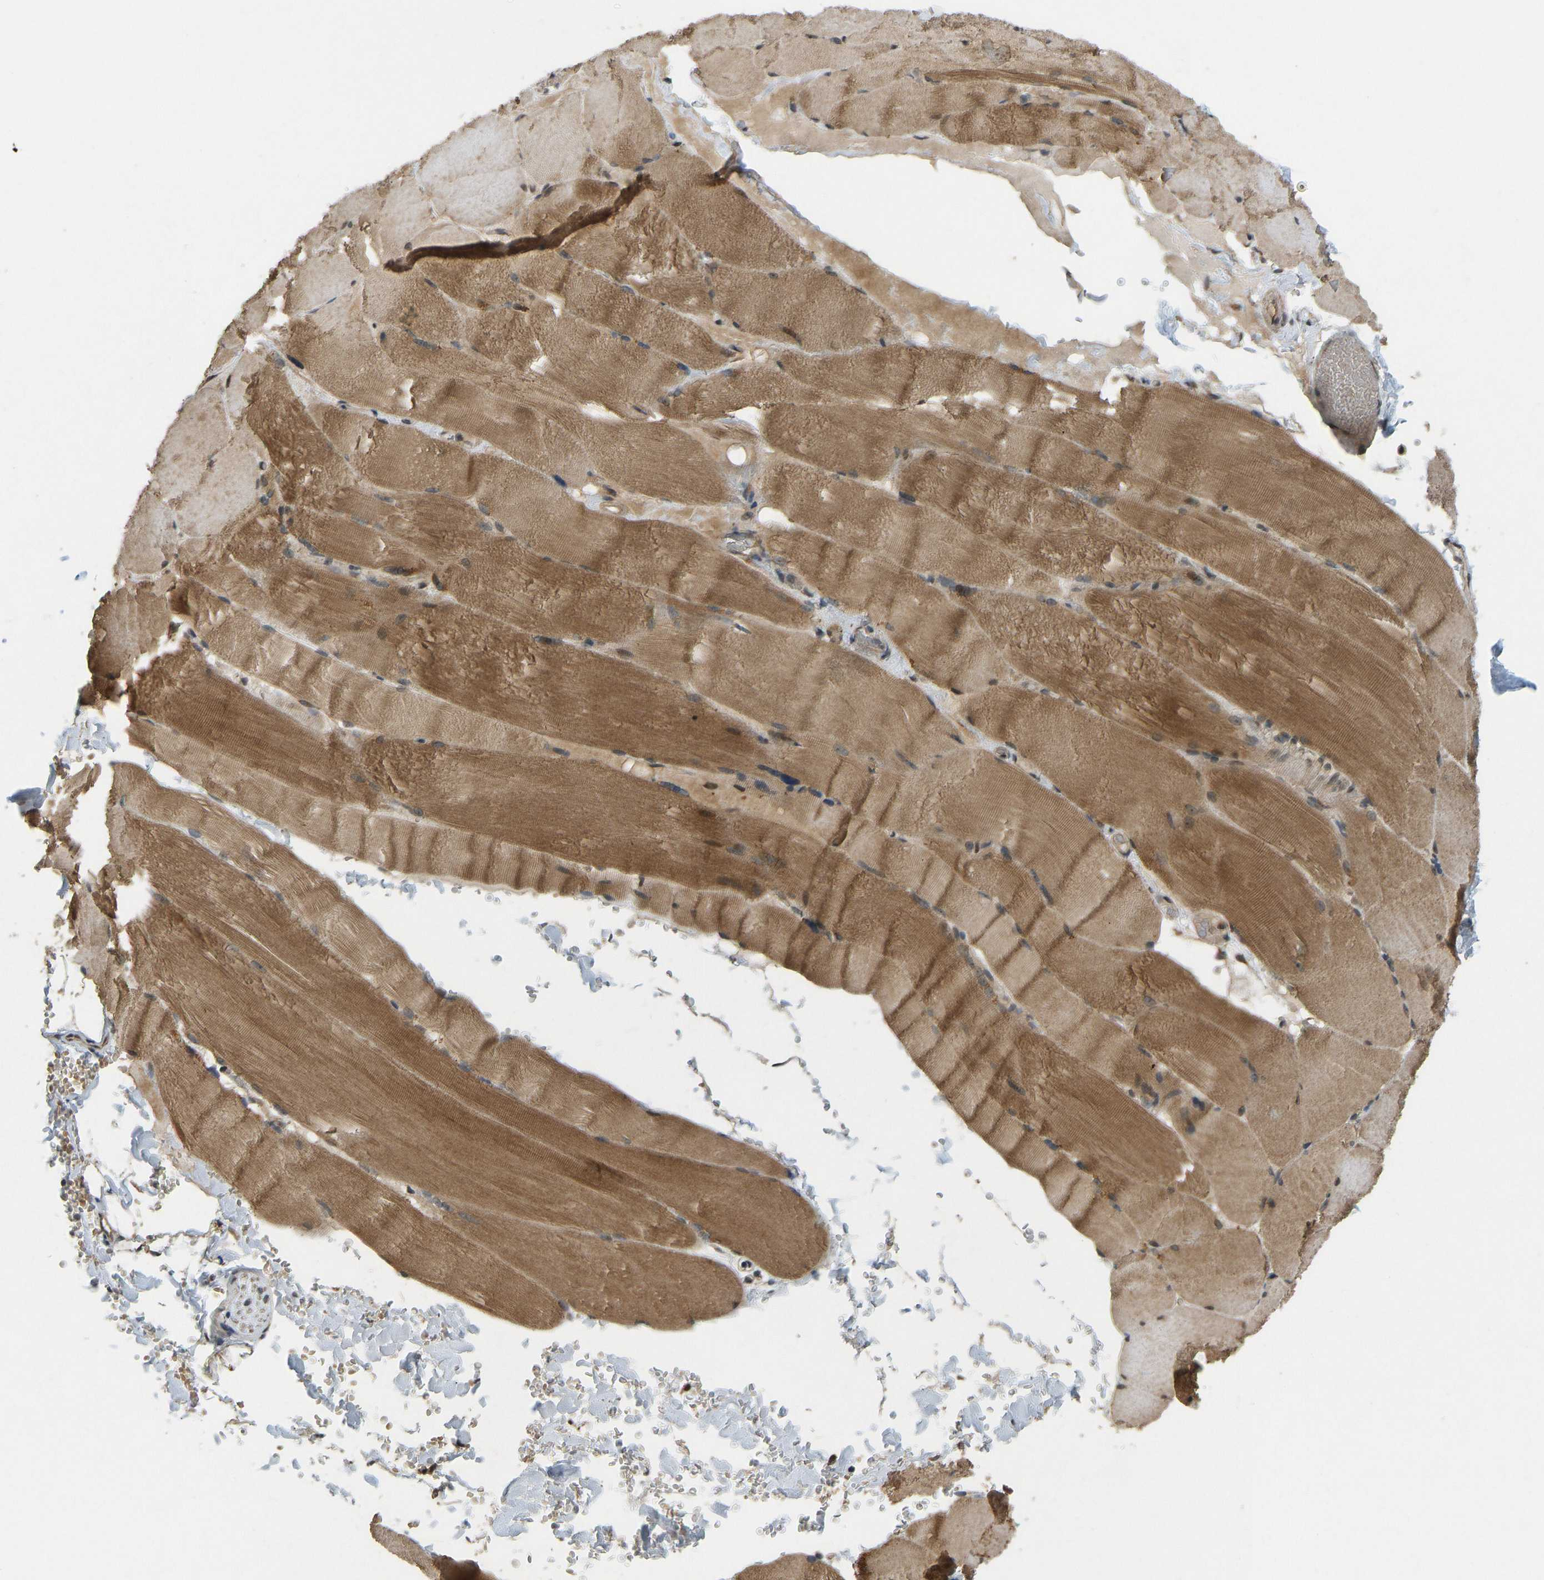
{"staining": {"intensity": "moderate", "quantity": ">75%", "location": "cytoplasmic/membranous"}, "tissue": "skeletal muscle", "cell_type": "Myocytes", "image_type": "normal", "snomed": [{"axis": "morphology", "description": "Normal tissue, NOS"}, {"axis": "topography", "description": "Skin"}, {"axis": "topography", "description": "Skeletal muscle"}], "caption": "Immunohistochemical staining of benign human skeletal muscle reveals medium levels of moderate cytoplasmic/membranous expression in about >75% of myocytes.", "gene": "ACADS", "patient": {"sex": "male", "age": 83}}